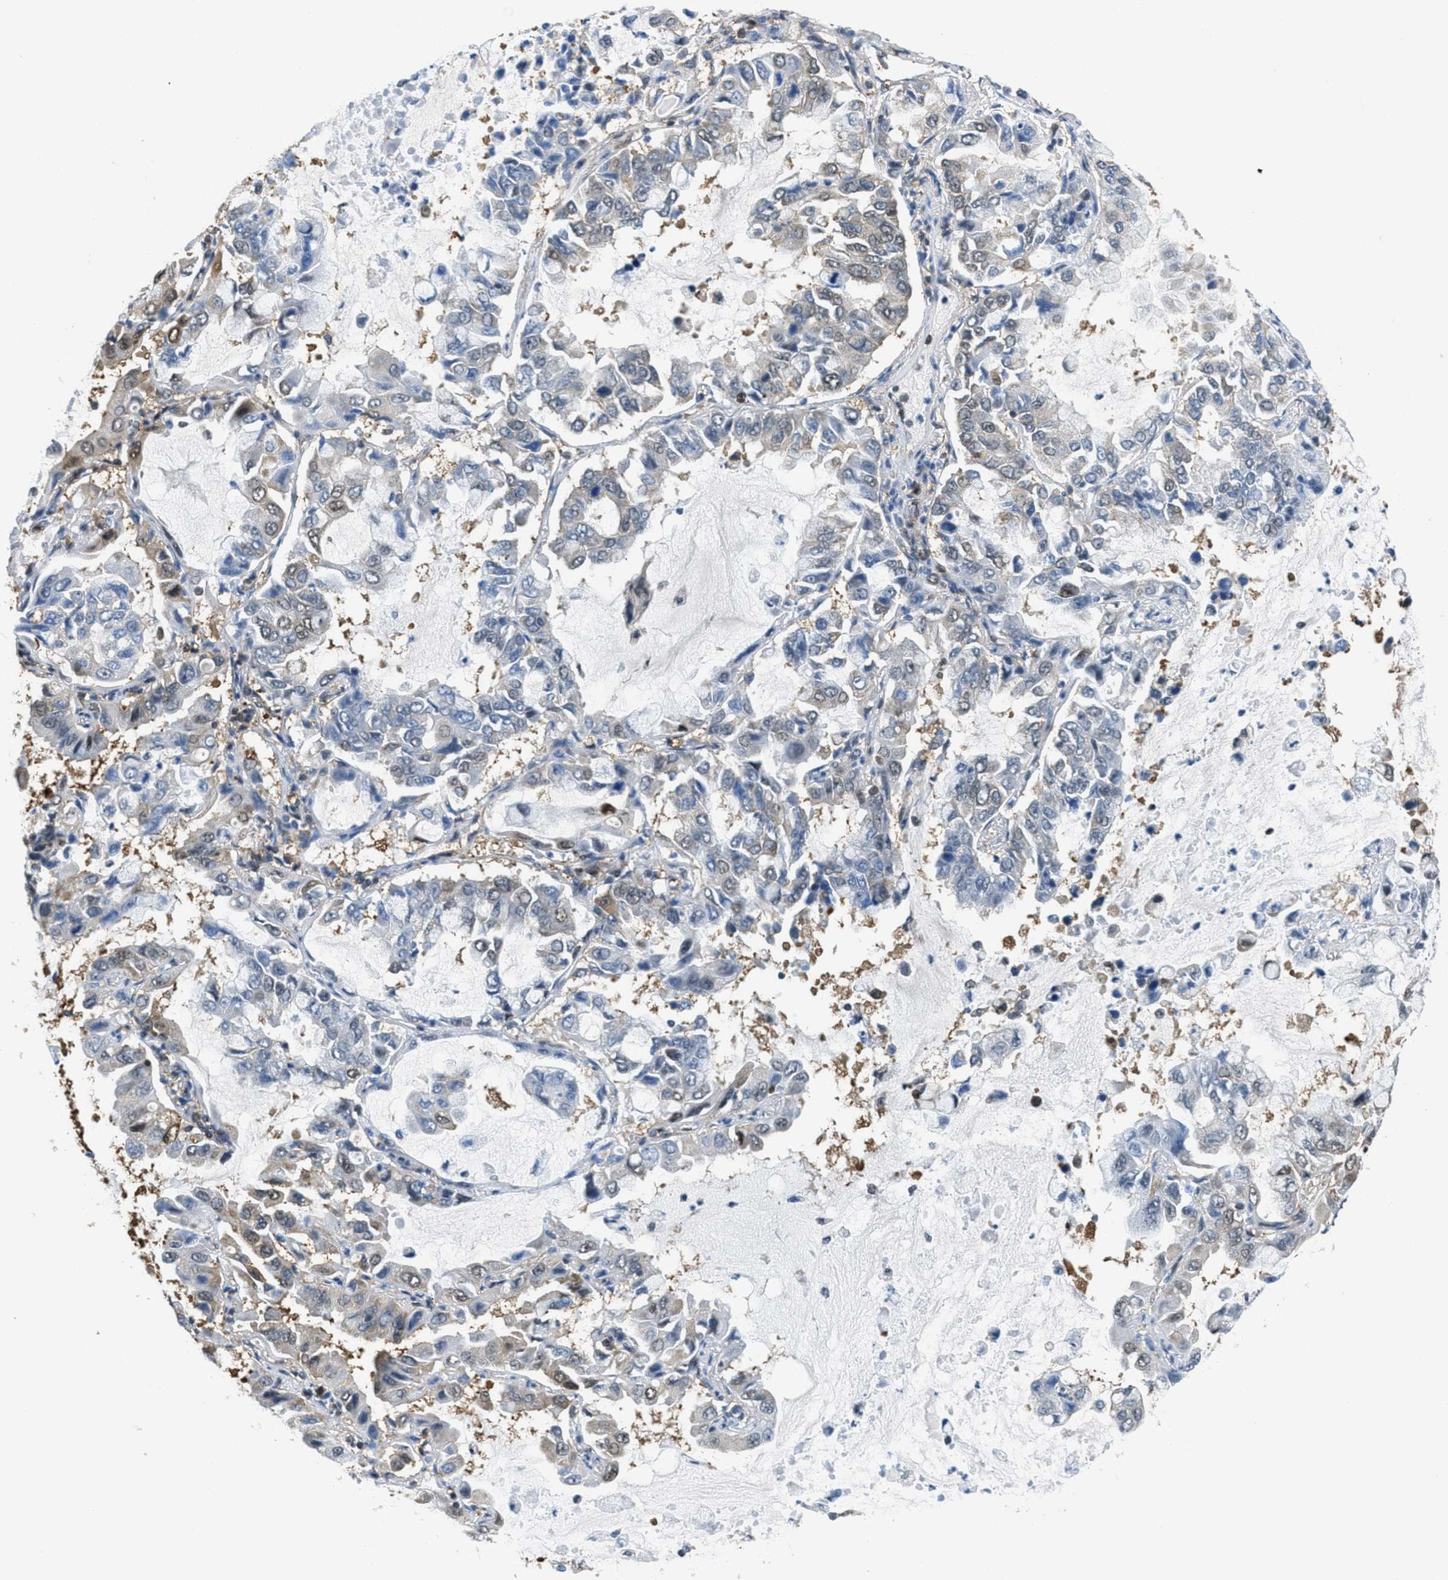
{"staining": {"intensity": "weak", "quantity": "<25%", "location": "cytoplasmic/membranous,nuclear"}, "tissue": "lung cancer", "cell_type": "Tumor cells", "image_type": "cancer", "snomed": [{"axis": "morphology", "description": "Adenocarcinoma, NOS"}, {"axis": "topography", "description": "Lung"}], "caption": "An IHC histopathology image of lung adenocarcinoma is shown. There is no staining in tumor cells of lung adenocarcinoma.", "gene": "PIP5K1C", "patient": {"sex": "male", "age": 64}}